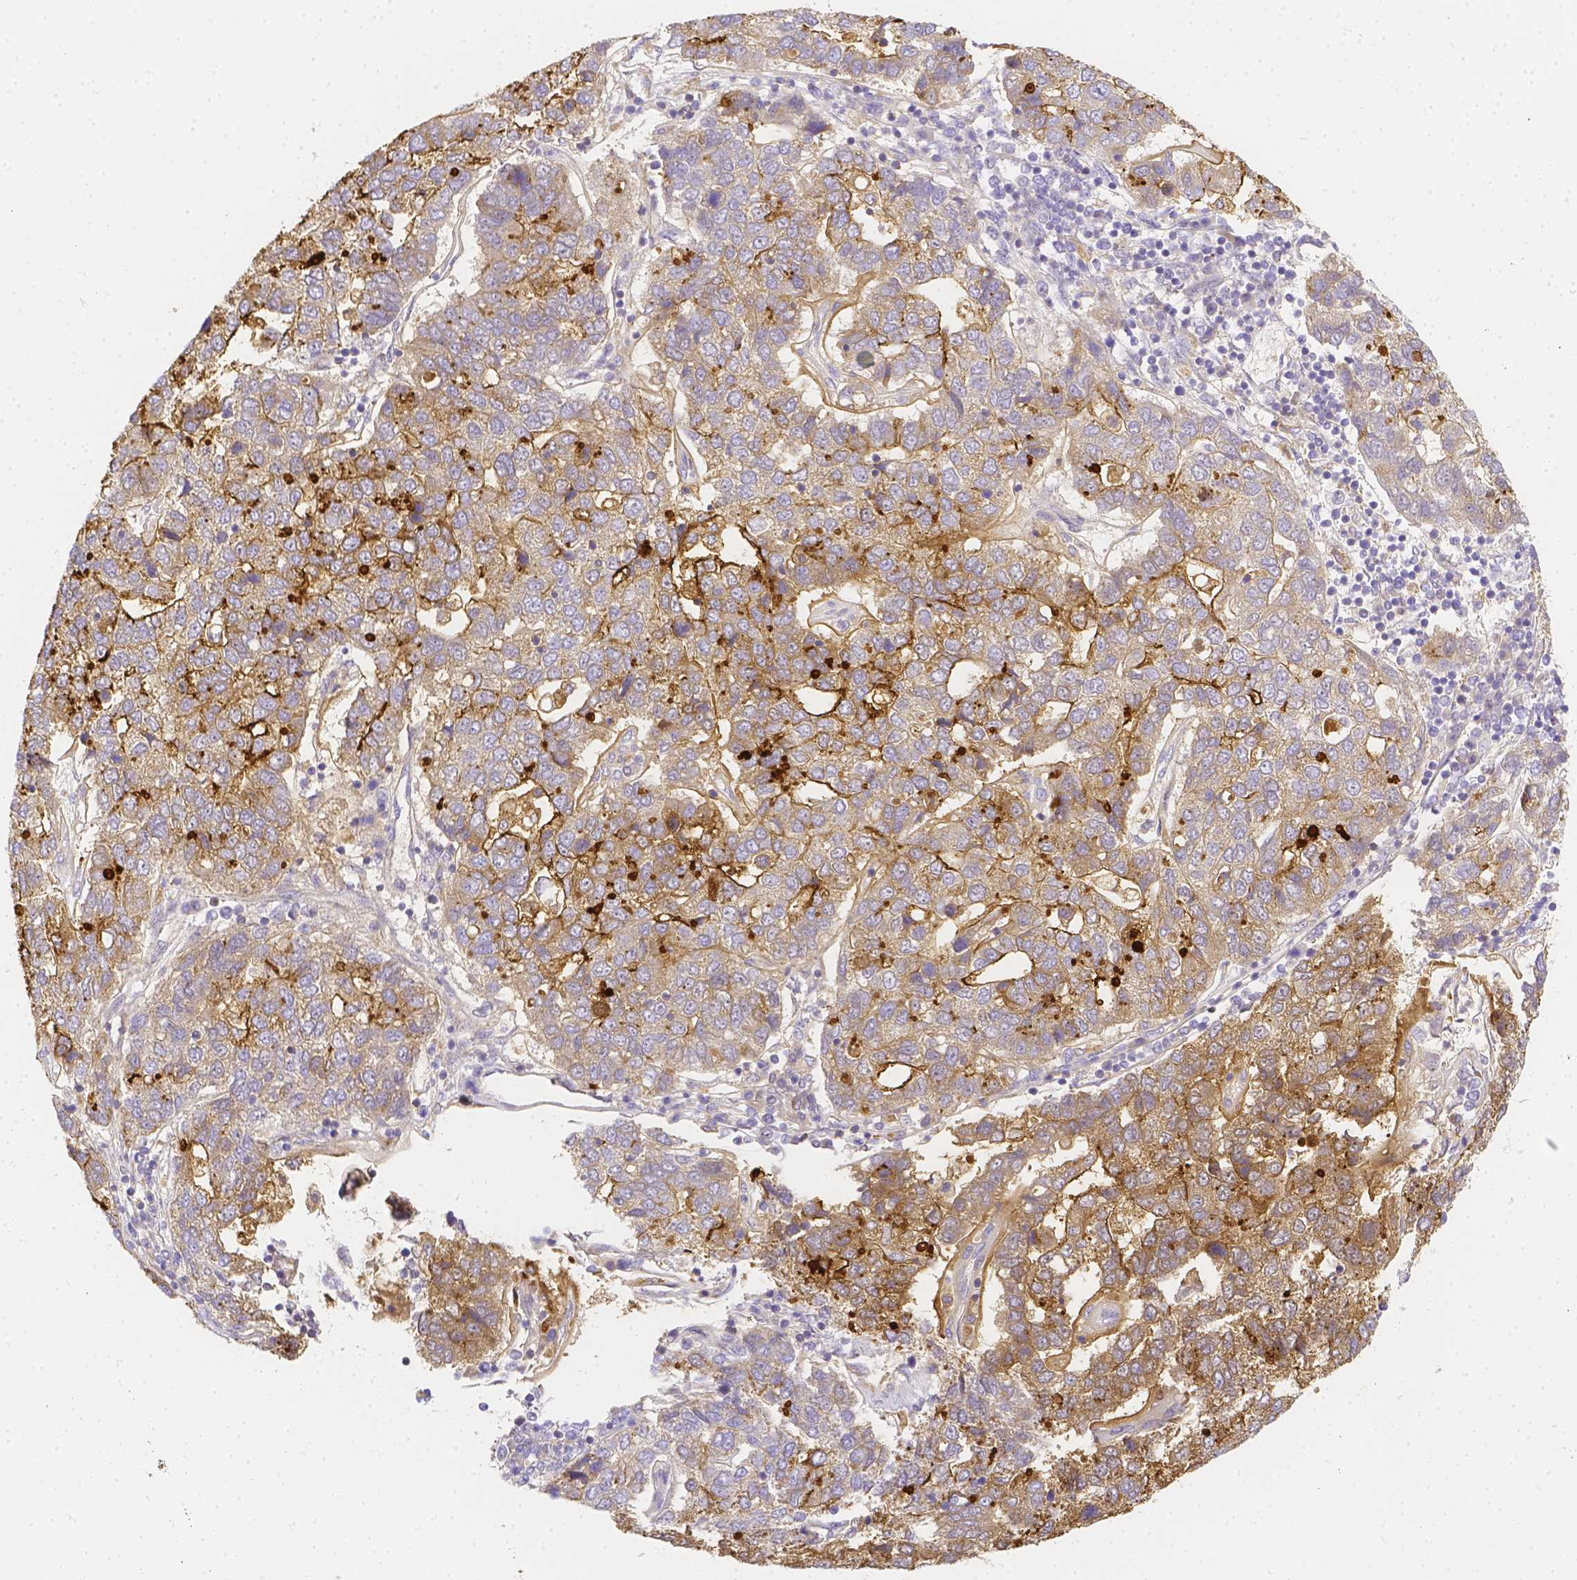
{"staining": {"intensity": "moderate", "quantity": ">75%", "location": "cytoplasmic/membranous"}, "tissue": "pancreatic cancer", "cell_type": "Tumor cells", "image_type": "cancer", "snomed": [{"axis": "morphology", "description": "Adenocarcinoma, NOS"}, {"axis": "topography", "description": "Pancreas"}], "caption": "The micrograph exhibits immunohistochemical staining of pancreatic adenocarcinoma. There is moderate cytoplasmic/membranous positivity is appreciated in about >75% of tumor cells. (DAB (3,3'-diaminobenzidine) IHC with brightfield microscopy, high magnification).", "gene": "ASAH2", "patient": {"sex": "female", "age": 61}}